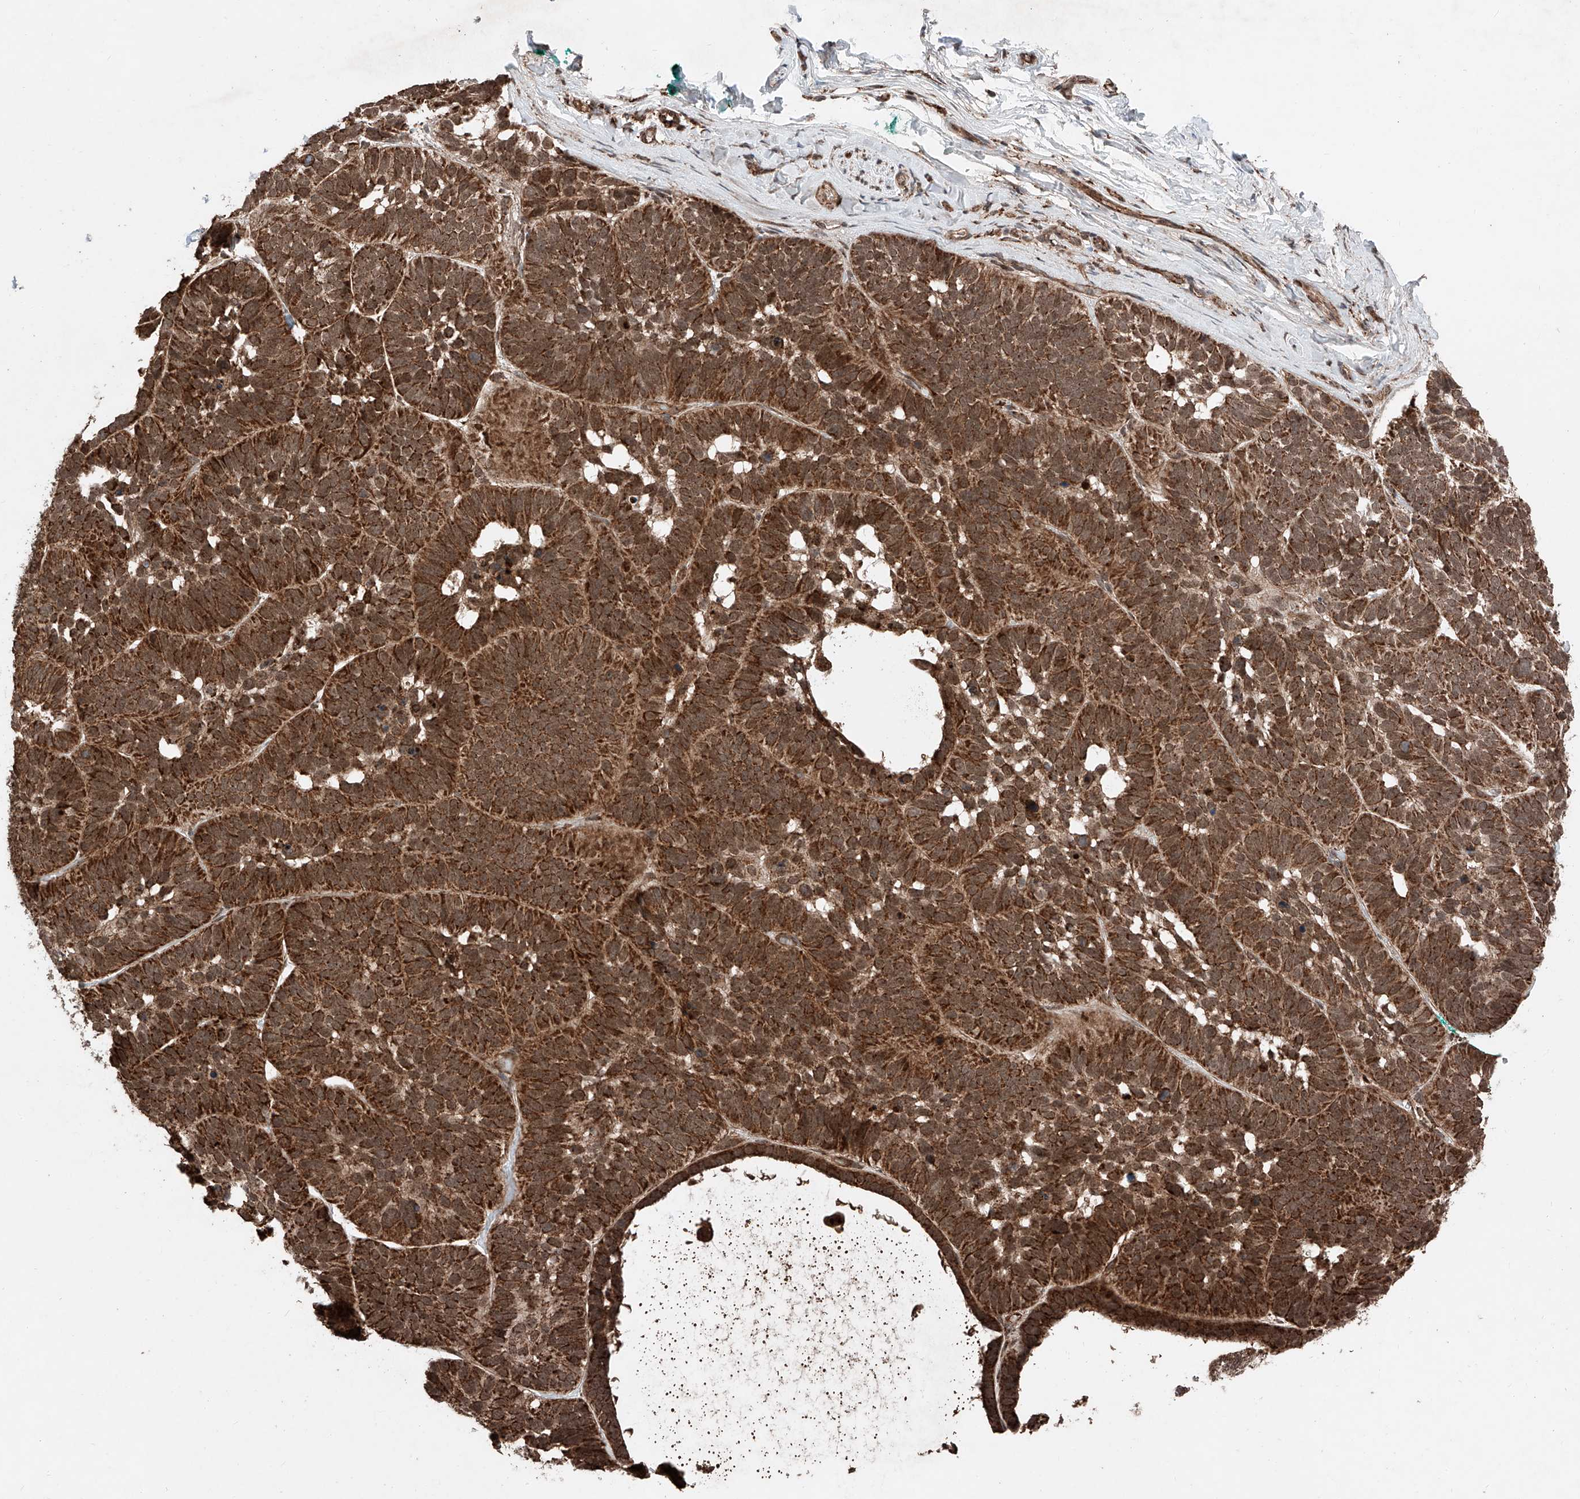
{"staining": {"intensity": "strong", "quantity": ">75%", "location": "cytoplasmic/membranous,nuclear"}, "tissue": "skin cancer", "cell_type": "Tumor cells", "image_type": "cancer", "snomed": [{"axis": "morphology", "description": "Basal cell carcinoma"}, {"axis": "topography", "description": "Skin"}], "caption": "Immunohistochemical staining of human skin cancer shows high levels of strong cytoplasmic/membranous and nuclear staining in about >75% of tumor cells.", "gene": "ZSCAN29", "patient": {"sex": "male", "age": 62}}